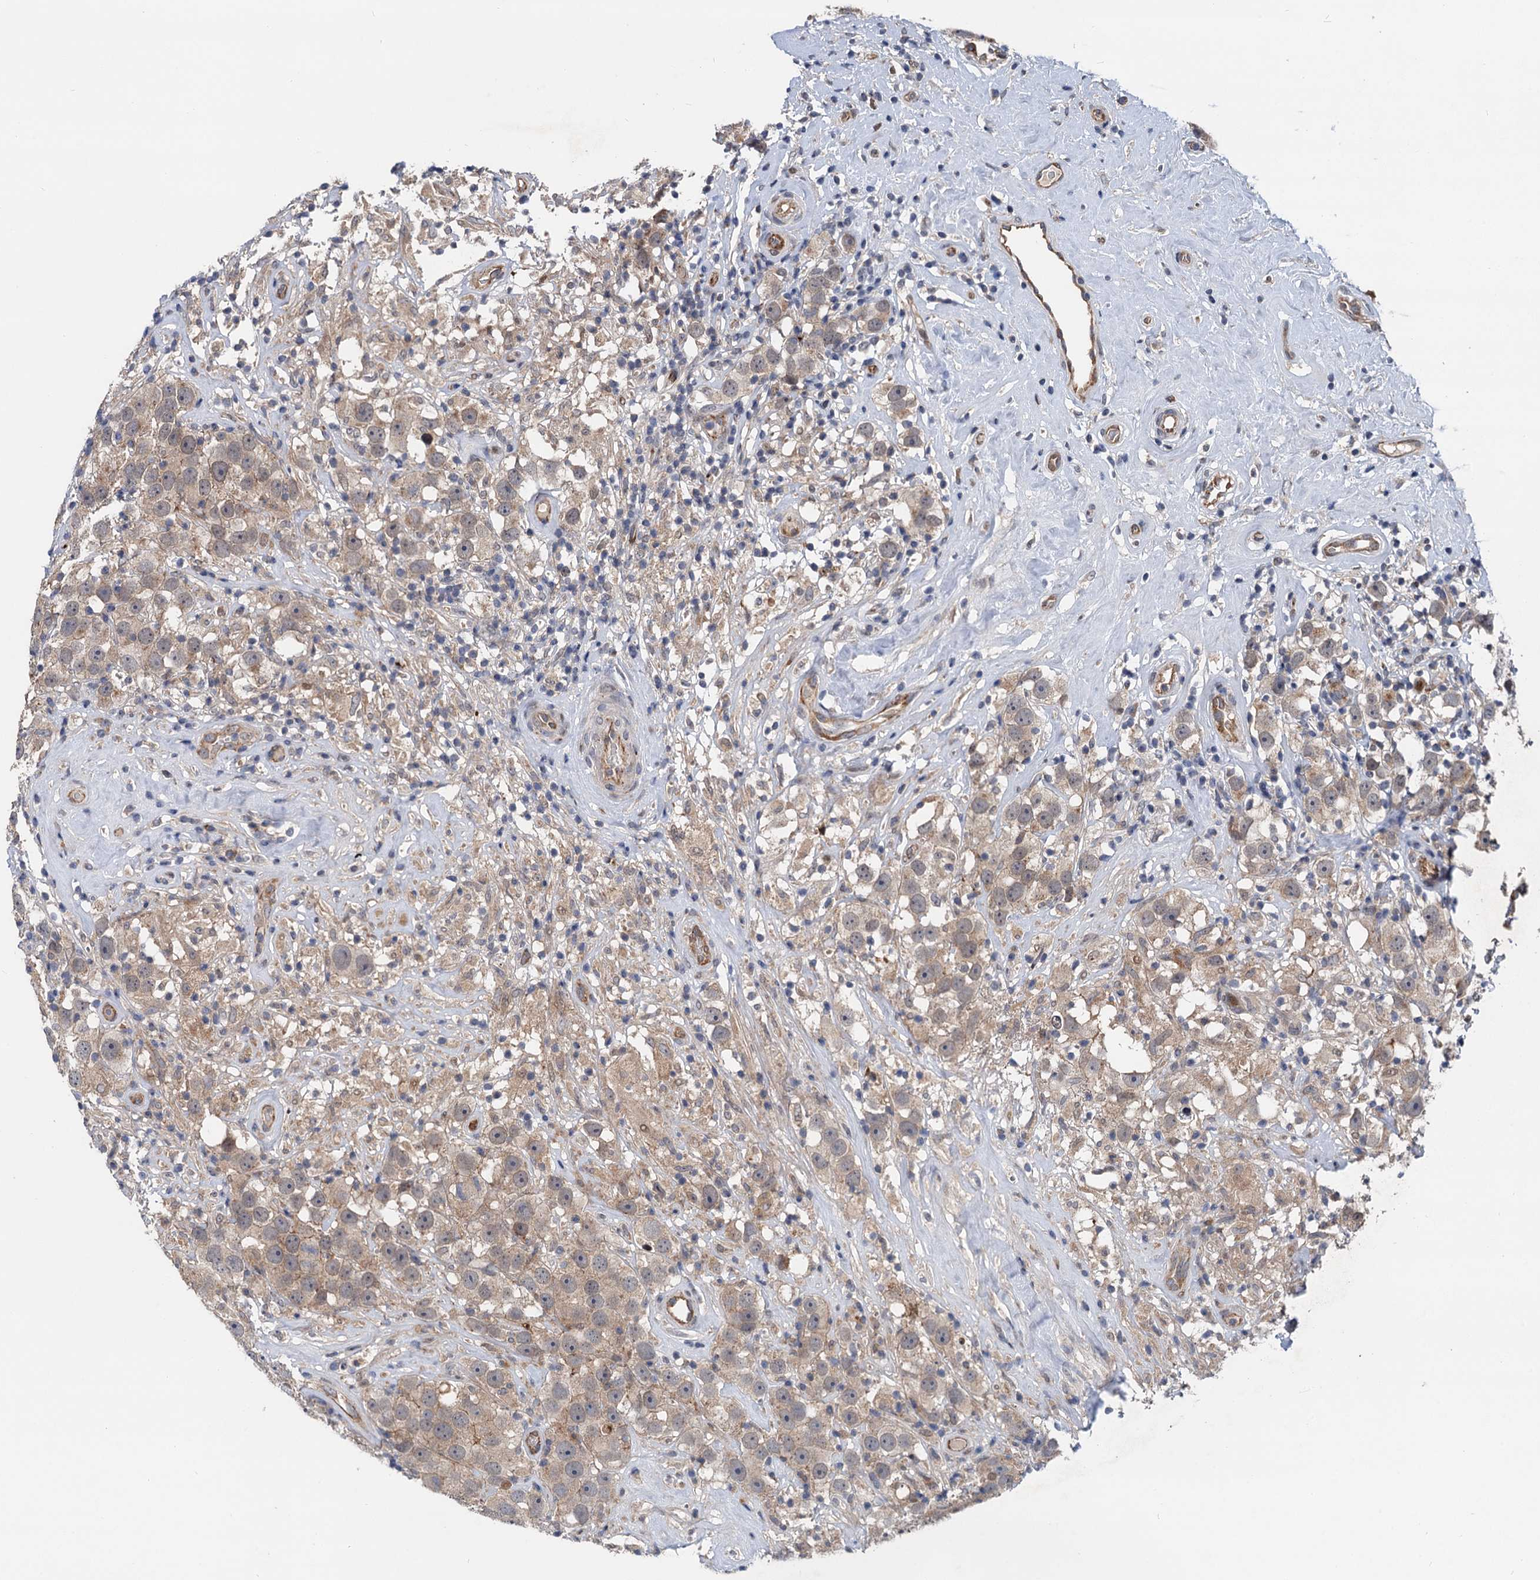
{"staining": {"intensity": "weak", "quantity": ">75%", "location": "cytoplasmic/membranous"}, "tissue": "testis cancer", "cell_type": "Tumor cells", "image_type": "cancer", "snomed": [{"axis": "morphology", "description": "Seminoma, NOS"}, {"axis": "topography", "description": "Testis"}], "caption": "Brown immunohistochemical staining in human testis cancer reveals weak cytoplasmic/membranous positivity in approximately >75% of tumor cells.", "gene": "NLRP10", "patient": {"sex": "male", "age": 49}}